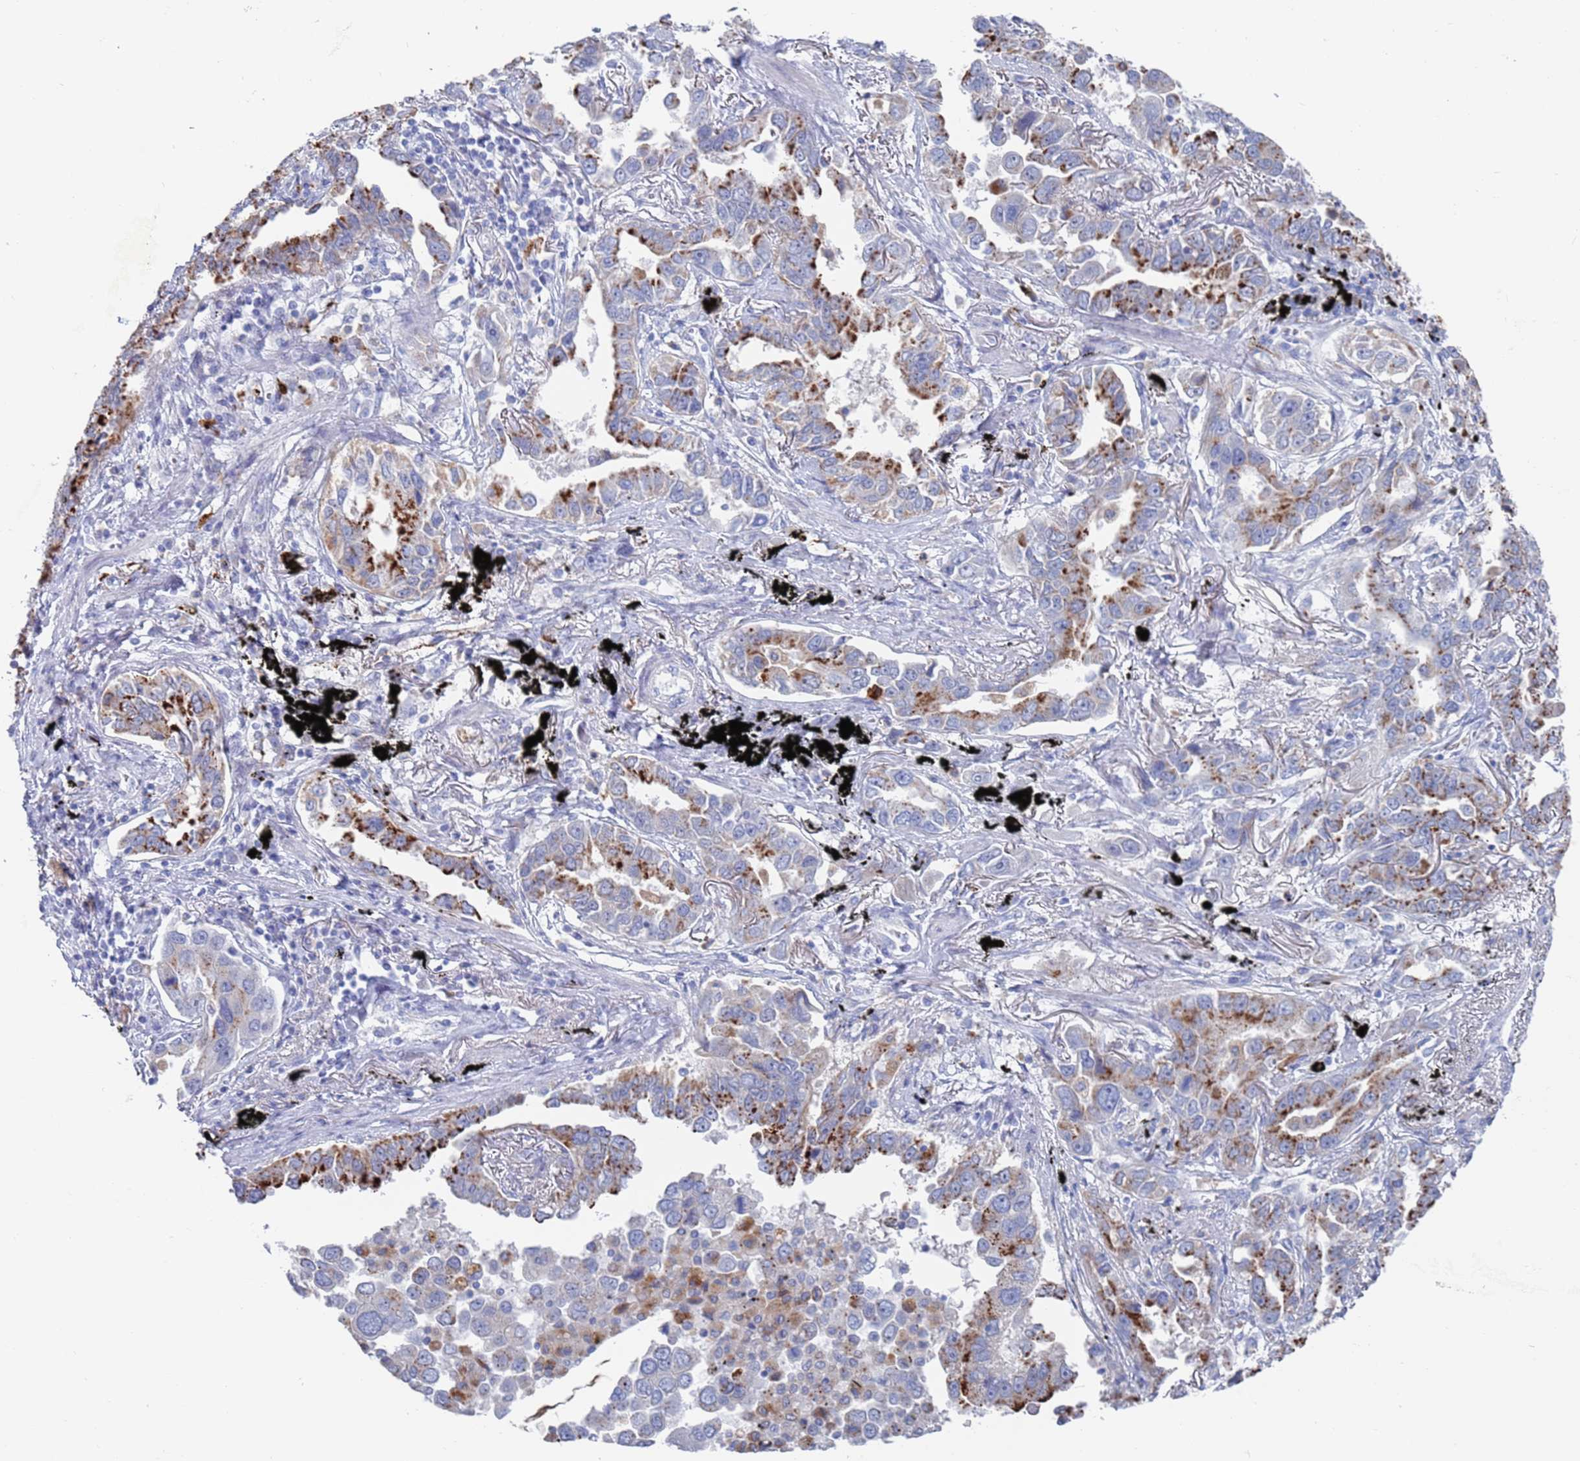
{"staining": {"intensity": "strong", "quantity": "25%-75%", "location": "cytoplasmic/membranous"}, "tissue": "lung cancer", "cell_type": "Tumor cells", "image_type": "cancer", "snomed": [{"axis": "morphology", "description": "Adenocarcinoma, NOS"}, {"axis": "topography", "description": "Lung"}], "caption": "Protein expression analysis of lung adenocarcinoma reveals strong cytoplasmic/membranous expression in about 25%-75% of tumor cells.", "gene": "FUCA1", "patient": {"sex": "male", "age": 67}}